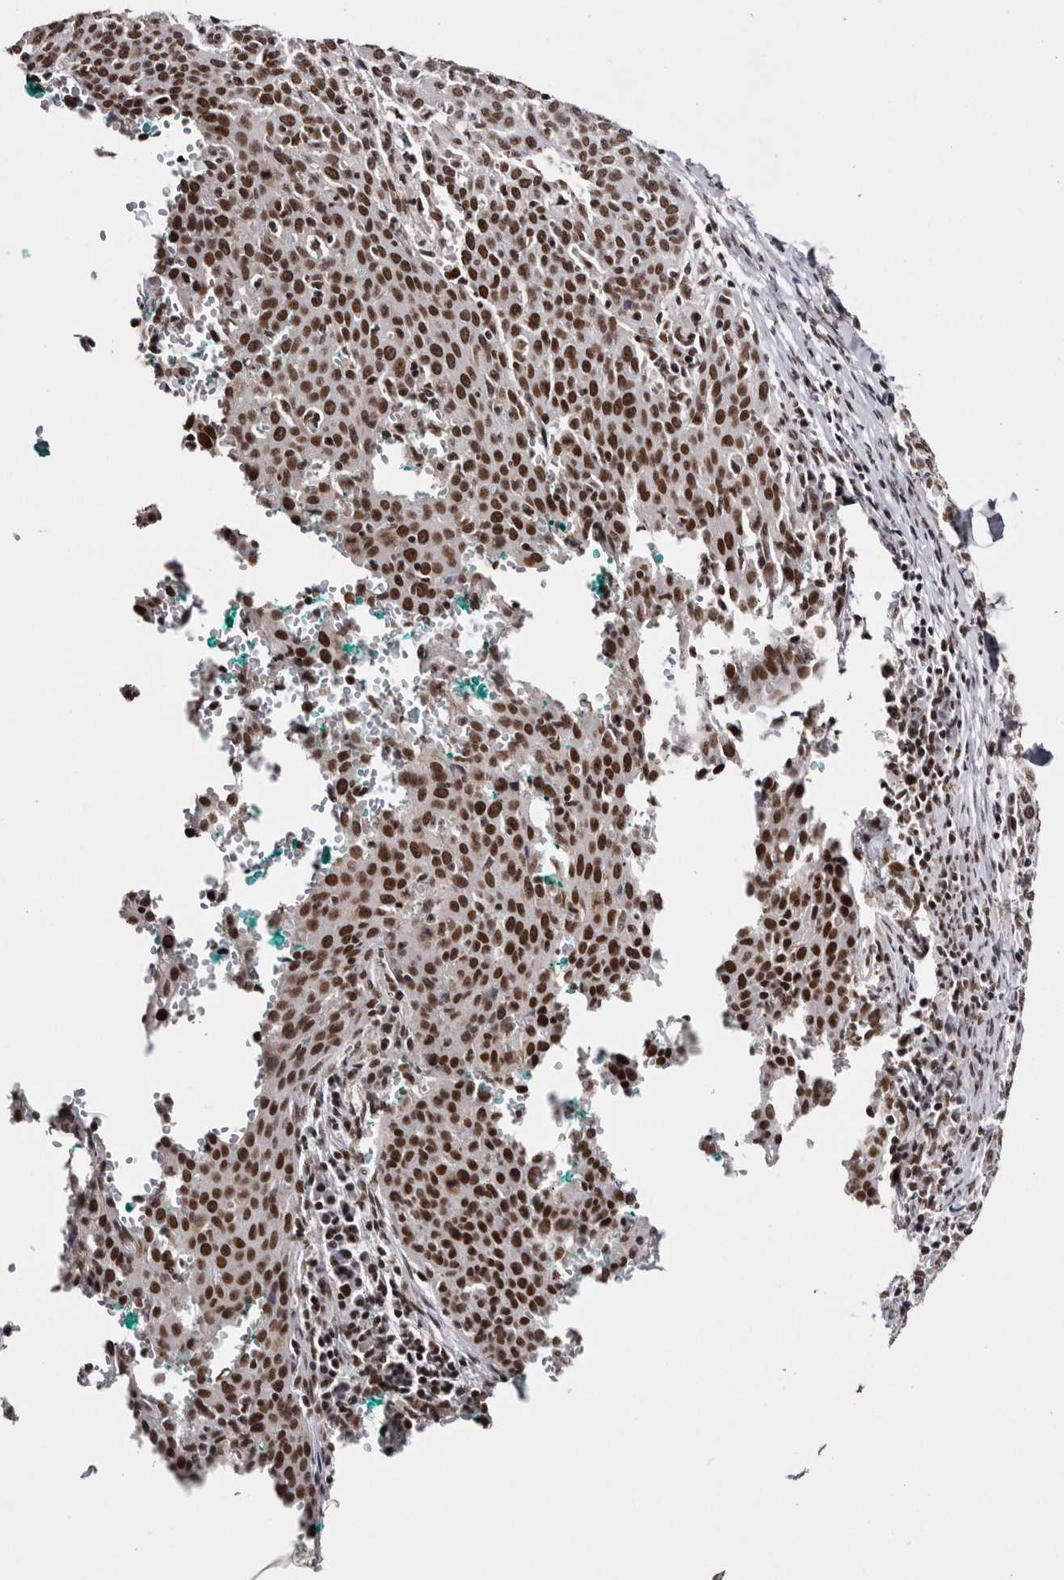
{"staining": {"intensity": "strong", "quantity": ">75%", "location": "nuclear"}, "tissue": "cervical cancer", "cell_type": "Tumor cells", "image_type": "cancer", "snomed": [{"axis": "morphology", "description": "Squamous cell carcinoma, NOS"}, {"axis": "topography", "description": "Cervix"}], "caption": "Cervical squamous cell carcinoma tissue demonstrates strong nuclear expression in about >75% of tumor cells, visualized by immunohistochemistry. (DAB = brown stain, brightfield microscopy at high magnification).", "gene": "SMC1A", "patient": {"sex": "female", "age": 38}}